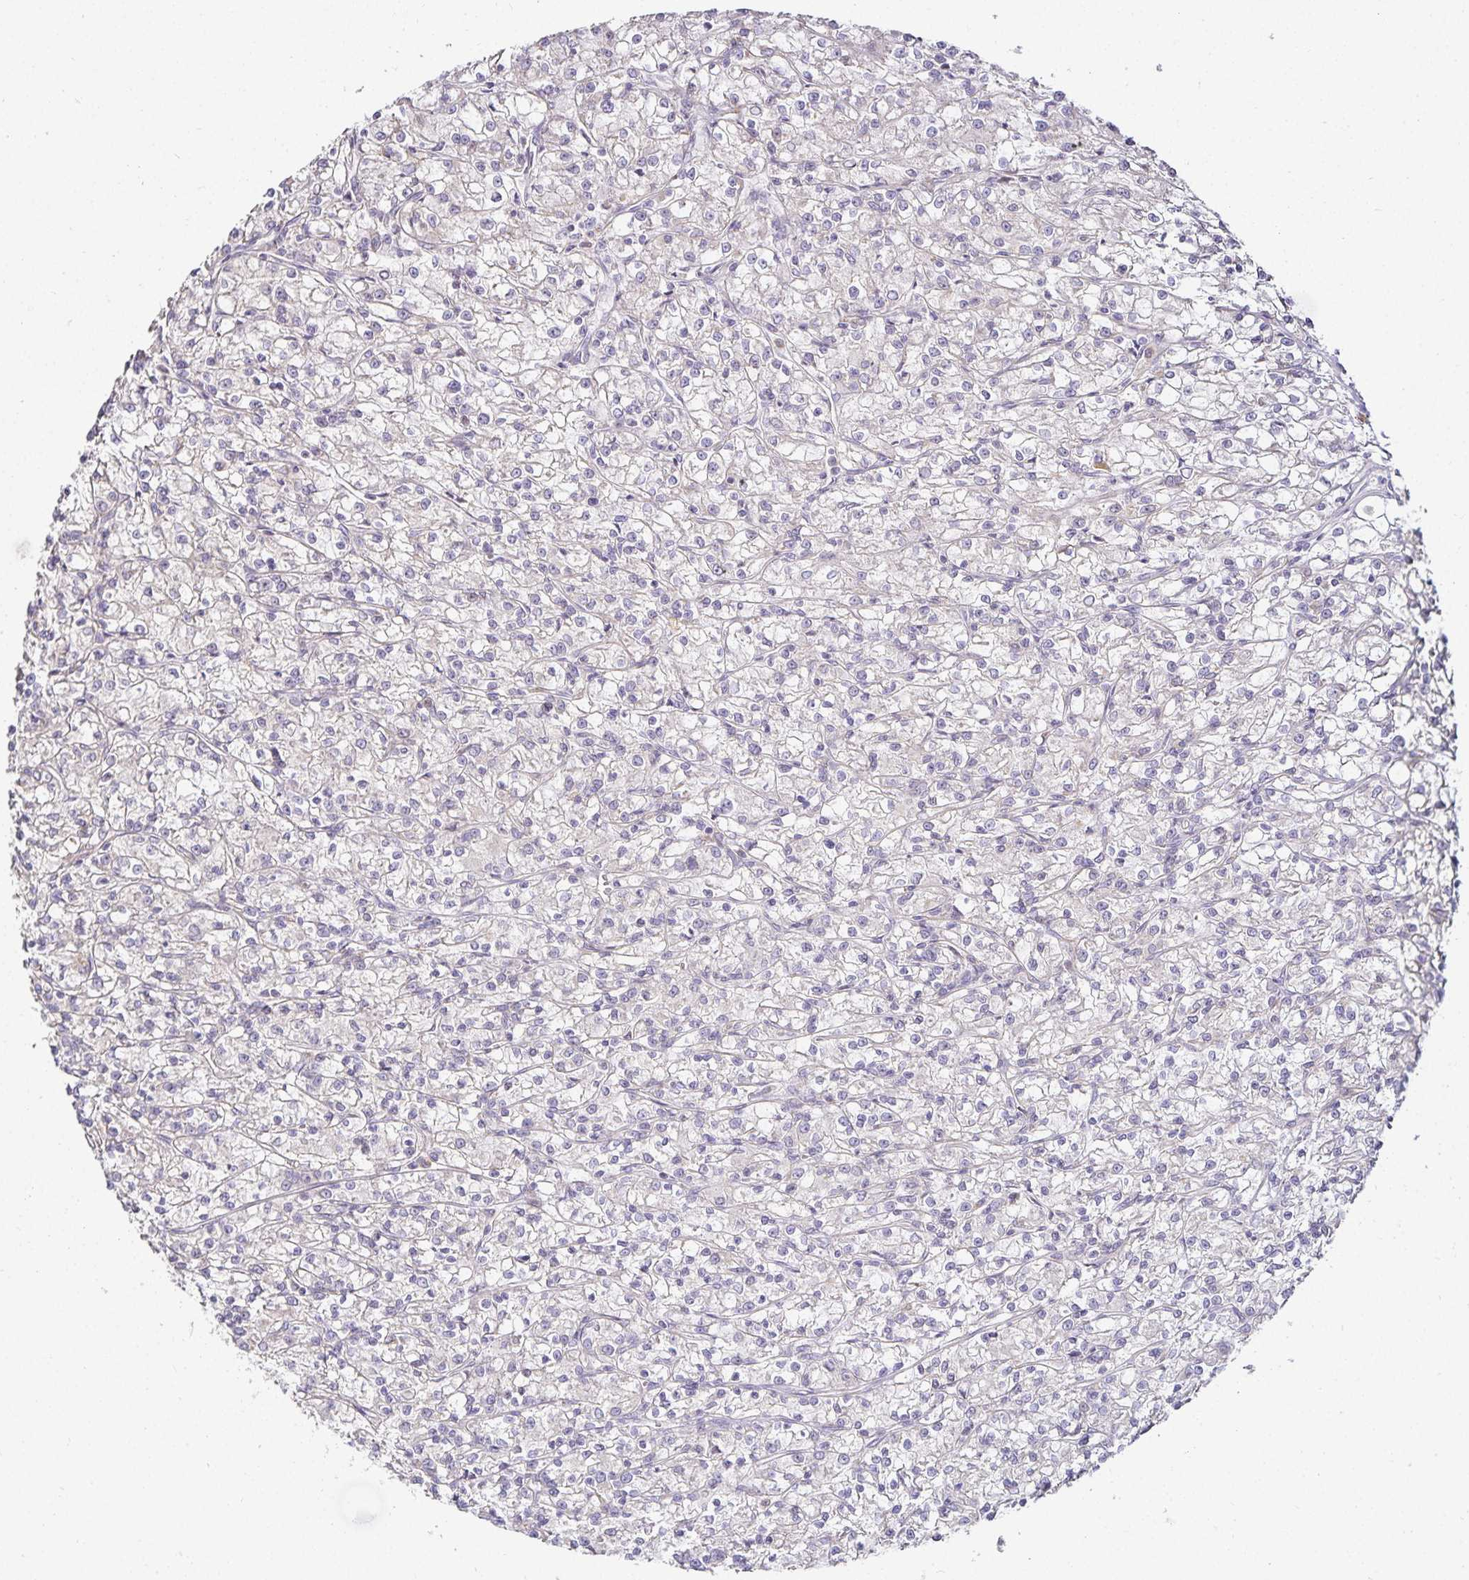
{"staining": {"intensity": "negative", "quantity": "none", "location": "none"}, "tissue": "renal cancer", "cell_type": "Tumor cells", "image_type": "cancer", "snomed": [{"axis": "morphology", "description": "Adenocarcinoma, NOS"}, {"axis": "topography", "description": "Kidney"}], "caption": "This is an IHC histopathology image of human renal adenocarcinoma. There is no staining in tumor cells.", "gene": "GP2", "patient": {"sex": "female", "age": 59}}